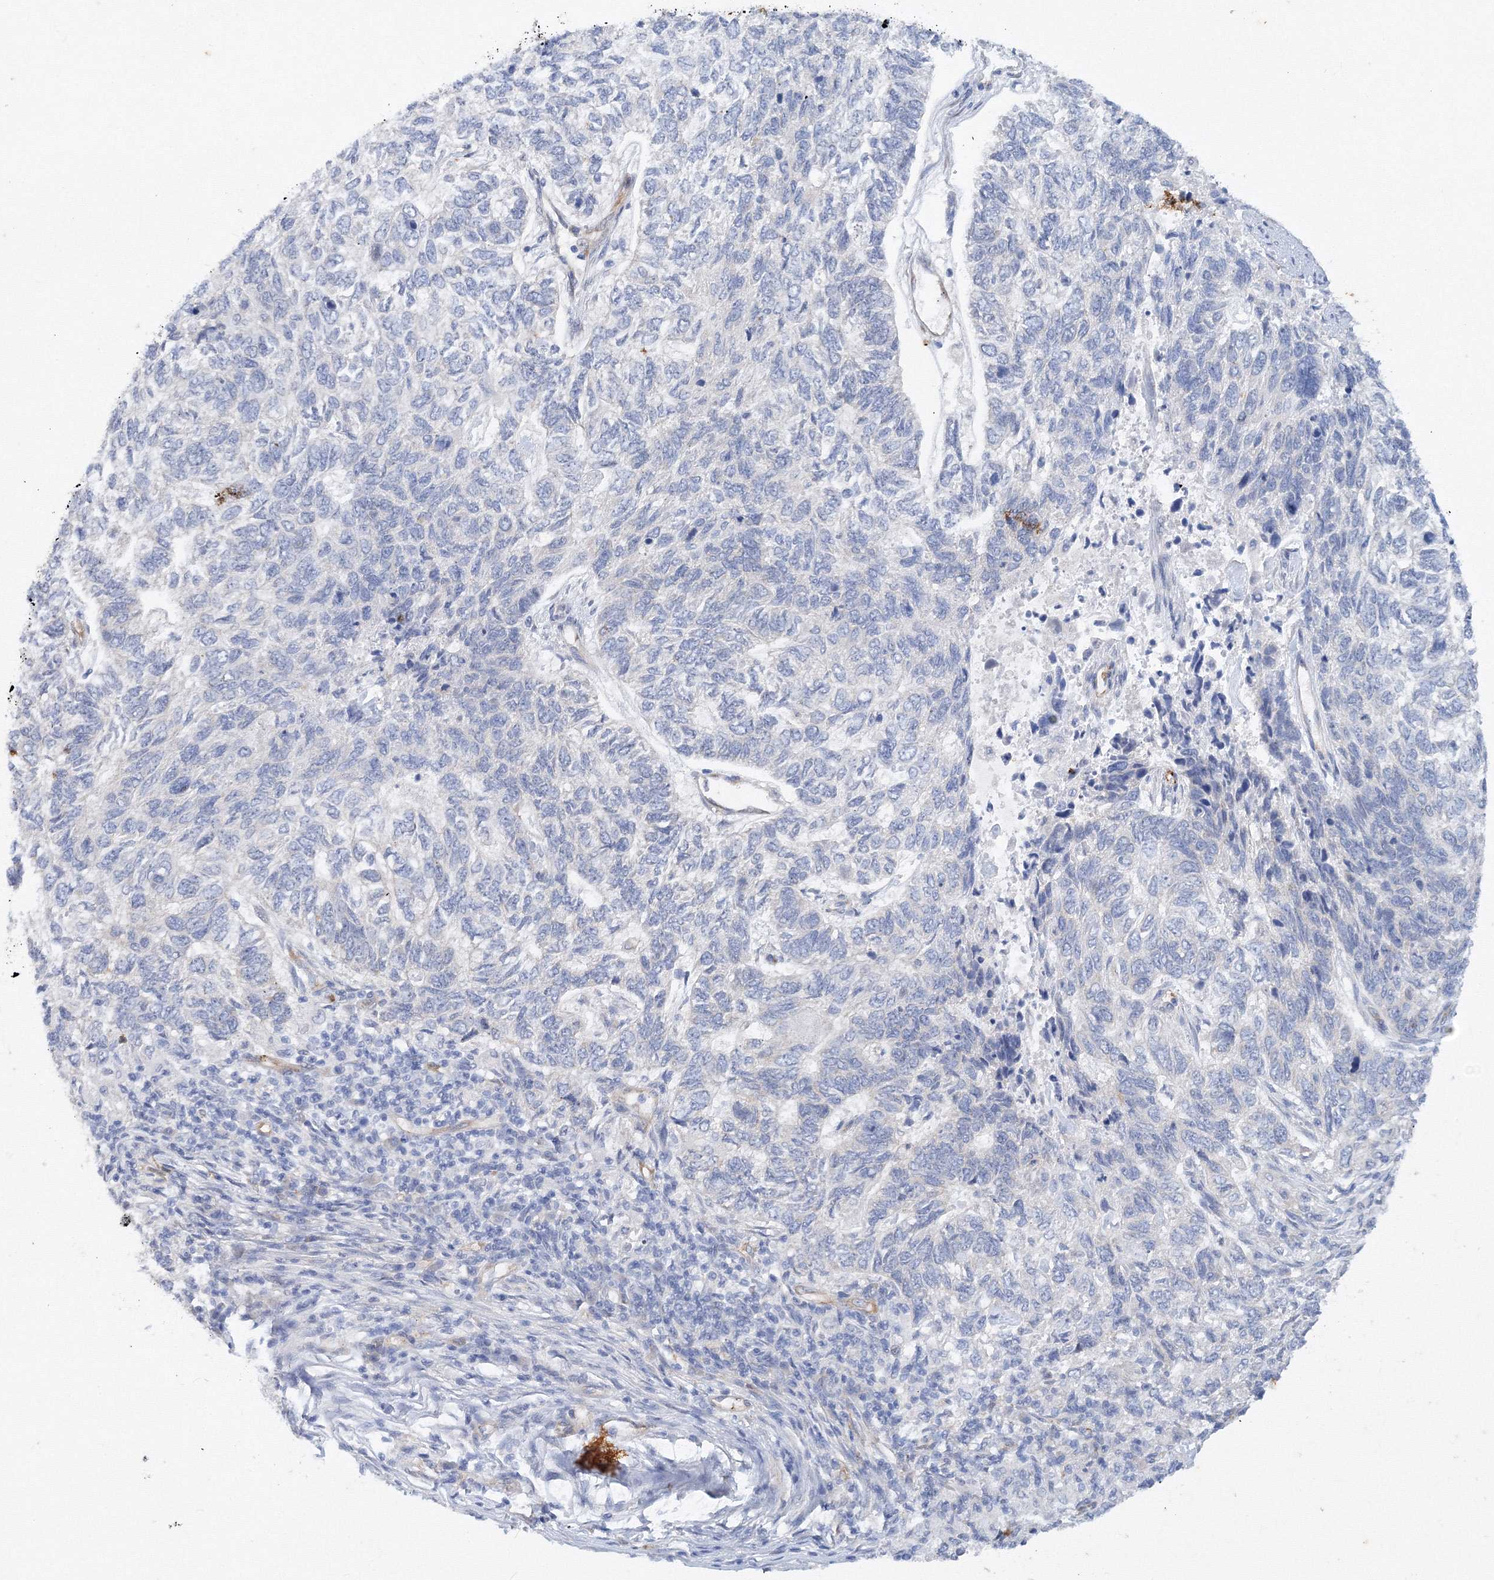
{"staining": {"intensity": "negative", "quantity": "none", "location": "none"}, "tissue": "skin cancer", "cell_type": "Tumor cells", "image_type": "cancer", "snomed": [{"axis": "morphology", "description": "Basal cell carcinoma"}, {"axis": "topography", "description": "Skin"}], "caption": "The micrograph exhibits no significant expression in tumor cells of skin cancer (basal cell carcinoma).", "gene": "TANC1", "patient": {"sex": "female", "age": 65}}